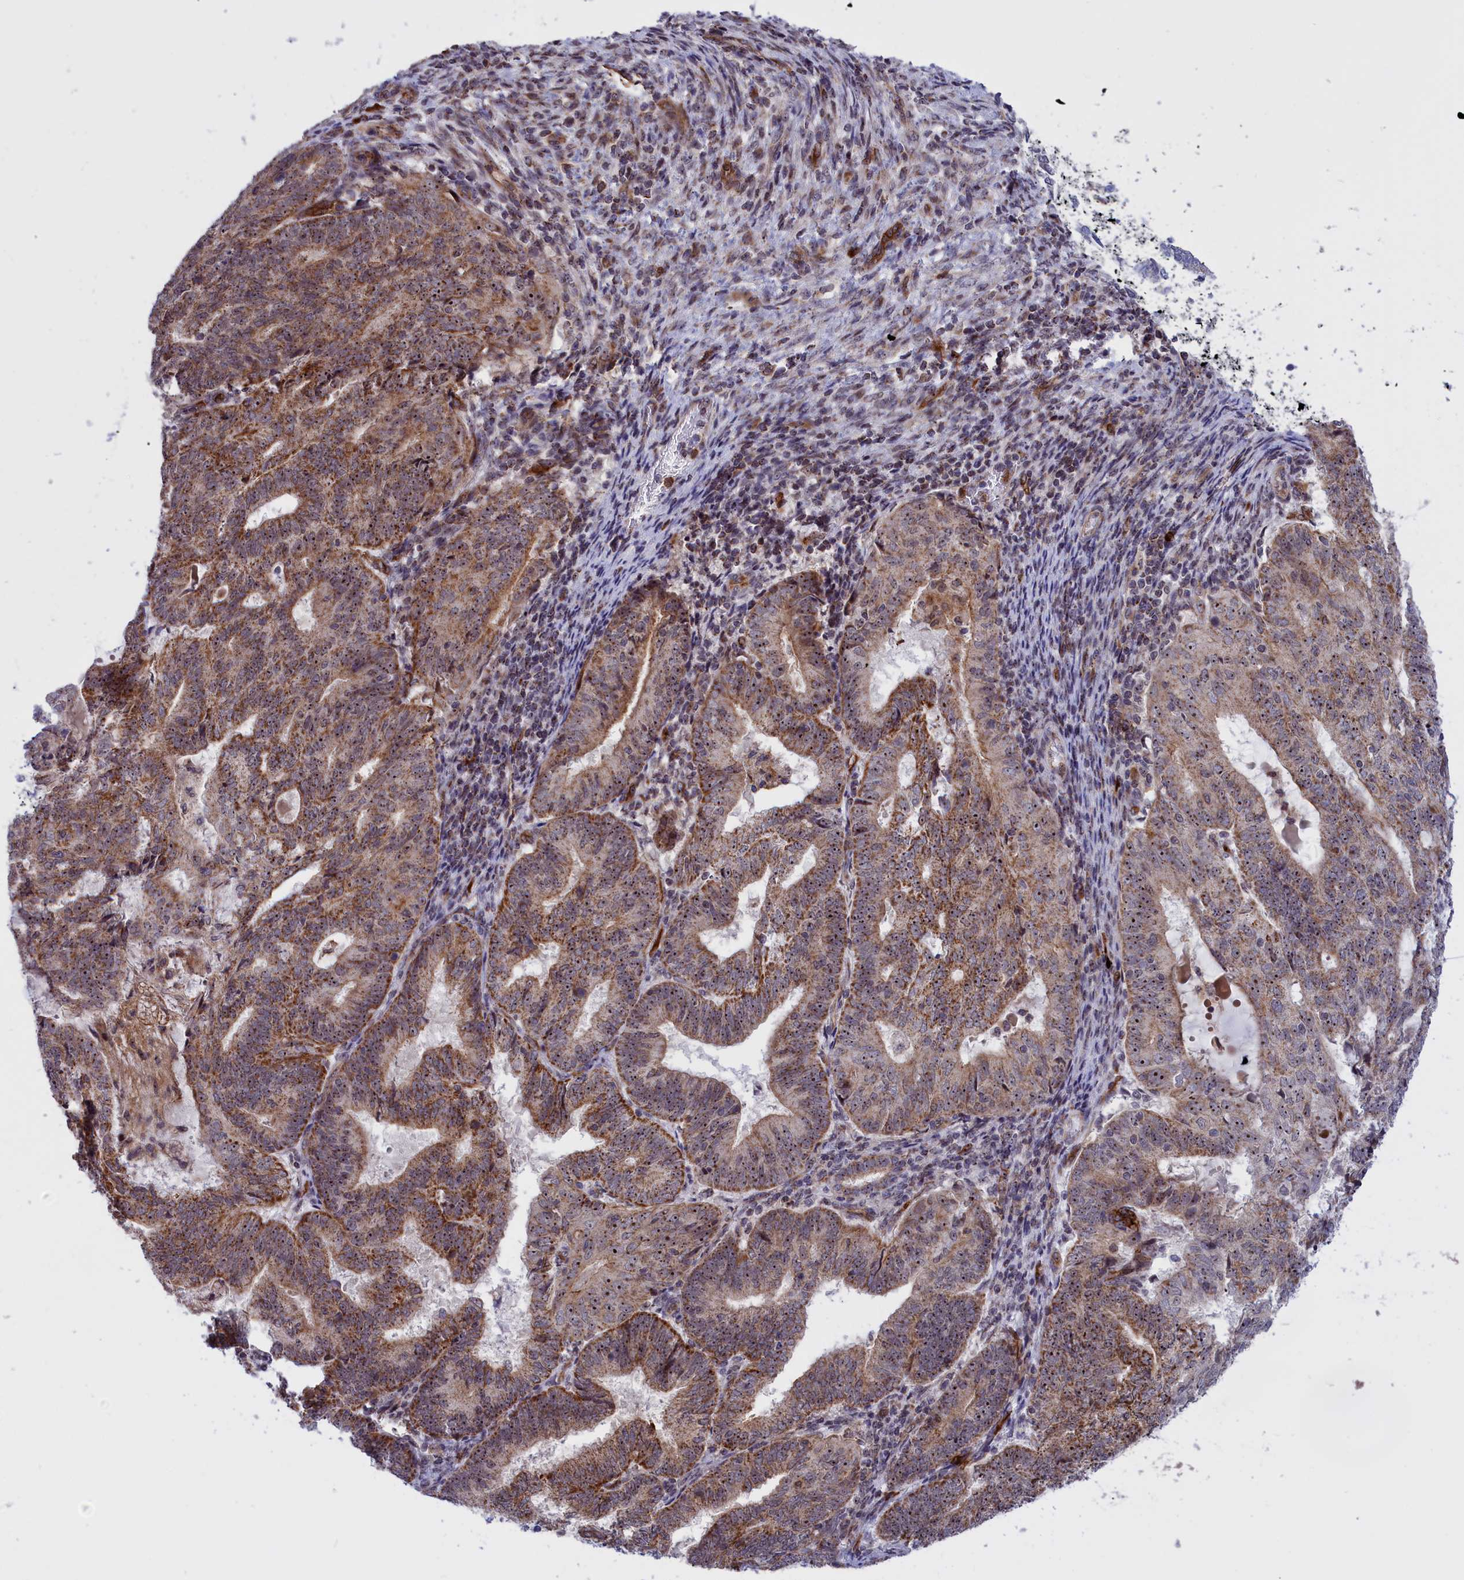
{"staining": {"intensity": "moderate", "quantity": ">75%", "location": "cytoplasmic/membranous,nuclear"}, "tissue": "endometrial cancer", "cell_type": "Tumor cells", "image_type": "cancer", "snomed": [{"axis": "morphology", "description": "Adenocarcinoma, NOS"}, {"axis": "topography", "description": "Endometrium"}], "caption": "Protein expression analysis of human endometrial adenocarcinoma reveals moderate cytoplasmic/membranous and nuclear staining in approximately >75% of tumor cells. (DAB (3,3'-diaminobenzidine) IHC with brightfield microscopy, high magnification).", "gene": "MPND", "patient": {"sex": "female", "age": 70}}